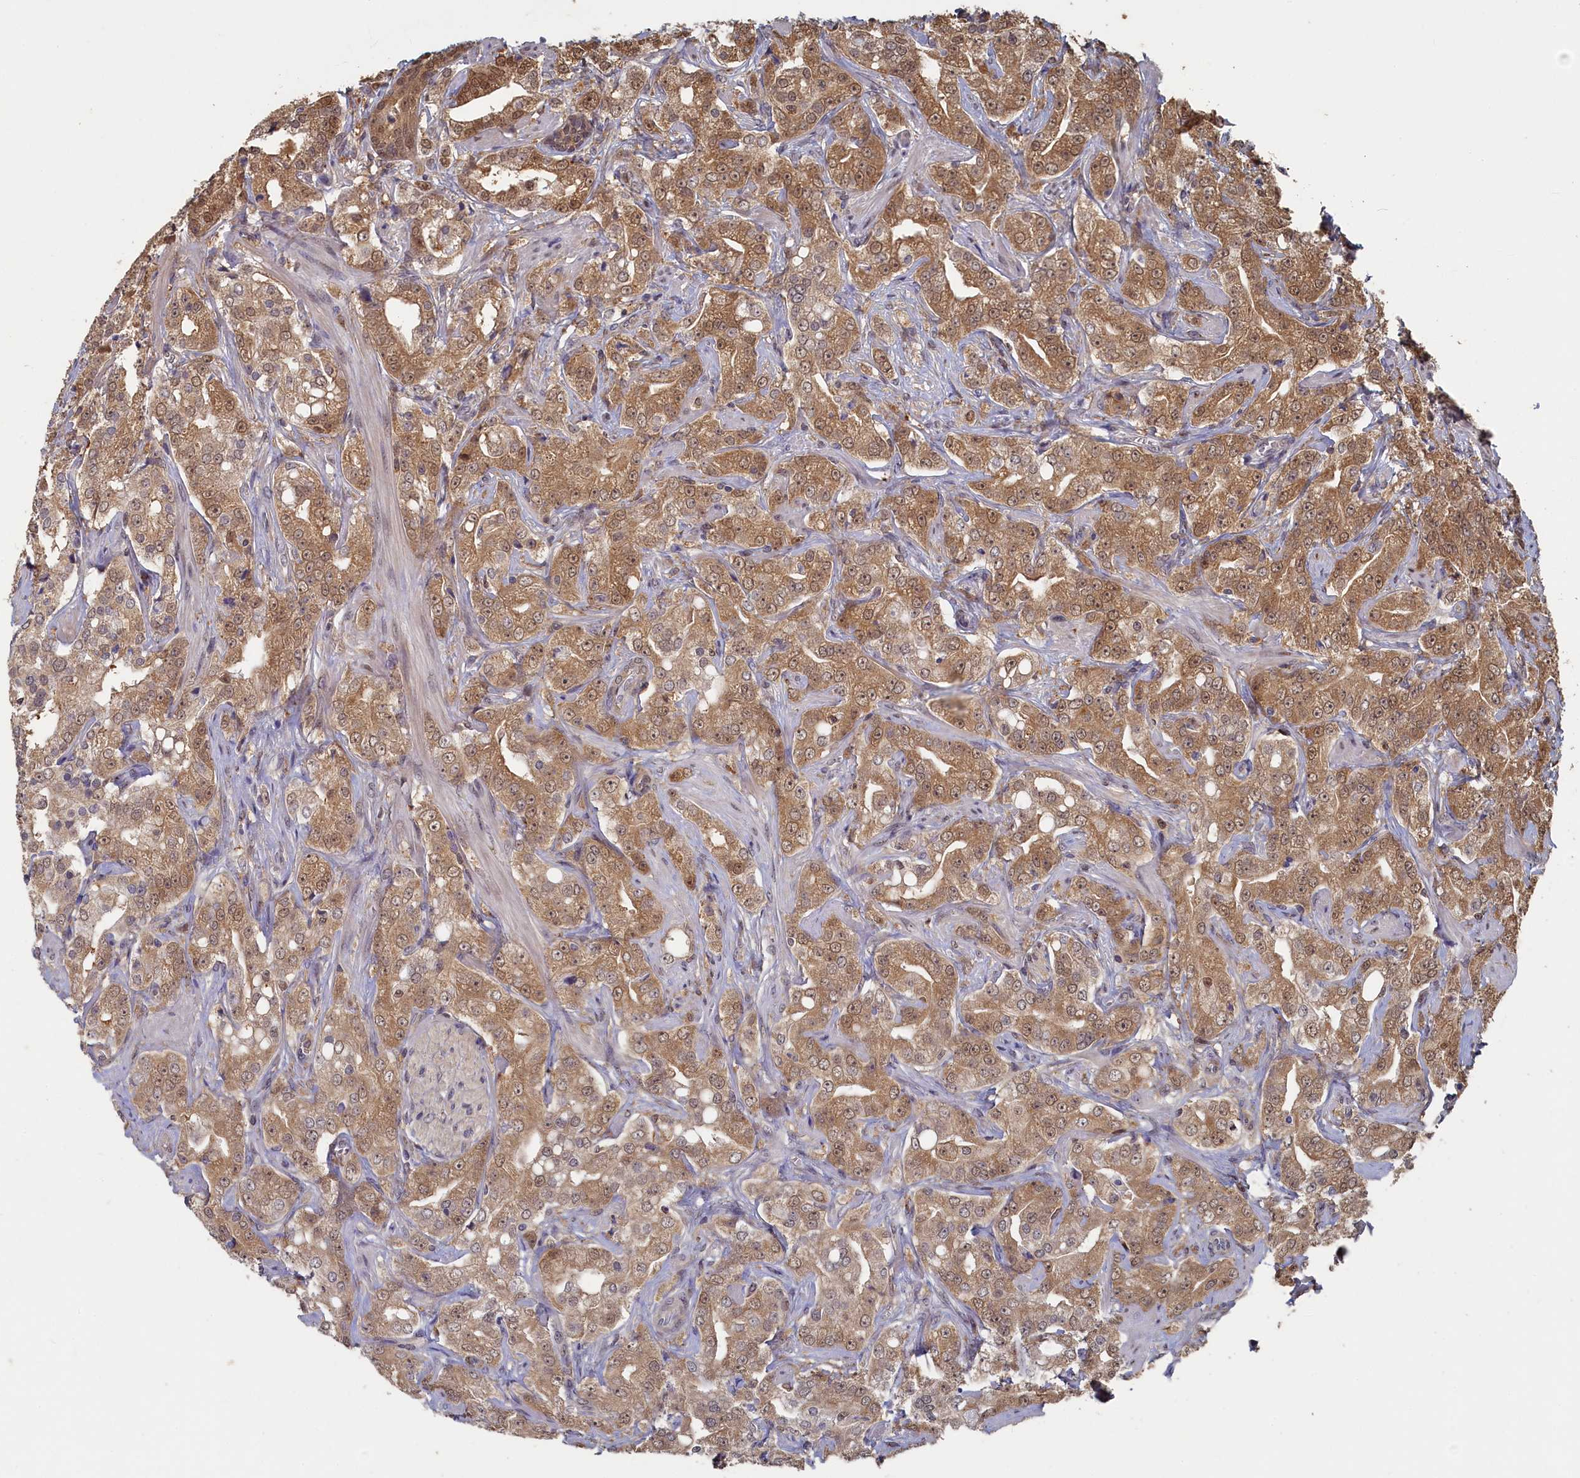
{"staining": {"intensity": "moderate", "quantity": ">75%", "location": "cytoplasmic/membranous,nuclear"}, "tissue": "prostate cancer", "cell_type": "Tumor cells", "image_type": "cancer", "snomed": [{"axis": "morphology", "description": "Adenocarcinoma, Low grade"}, {"axis": "topography", "description": "Prostate"}], "caption": "Immunohistochemistry (DAB (3,3'-diaminobenzidine)) staining of human adenocarcinoma (low-grade) (prostate) exhibits moderate cytoplasmic/membranous and nuclear protein staining in about >75% of tumor cells. (Brightfield microscopy of DAB IHC at high magnification).", "gene": "UCHL3", "patient": {"sex": "male", "age": 67}}